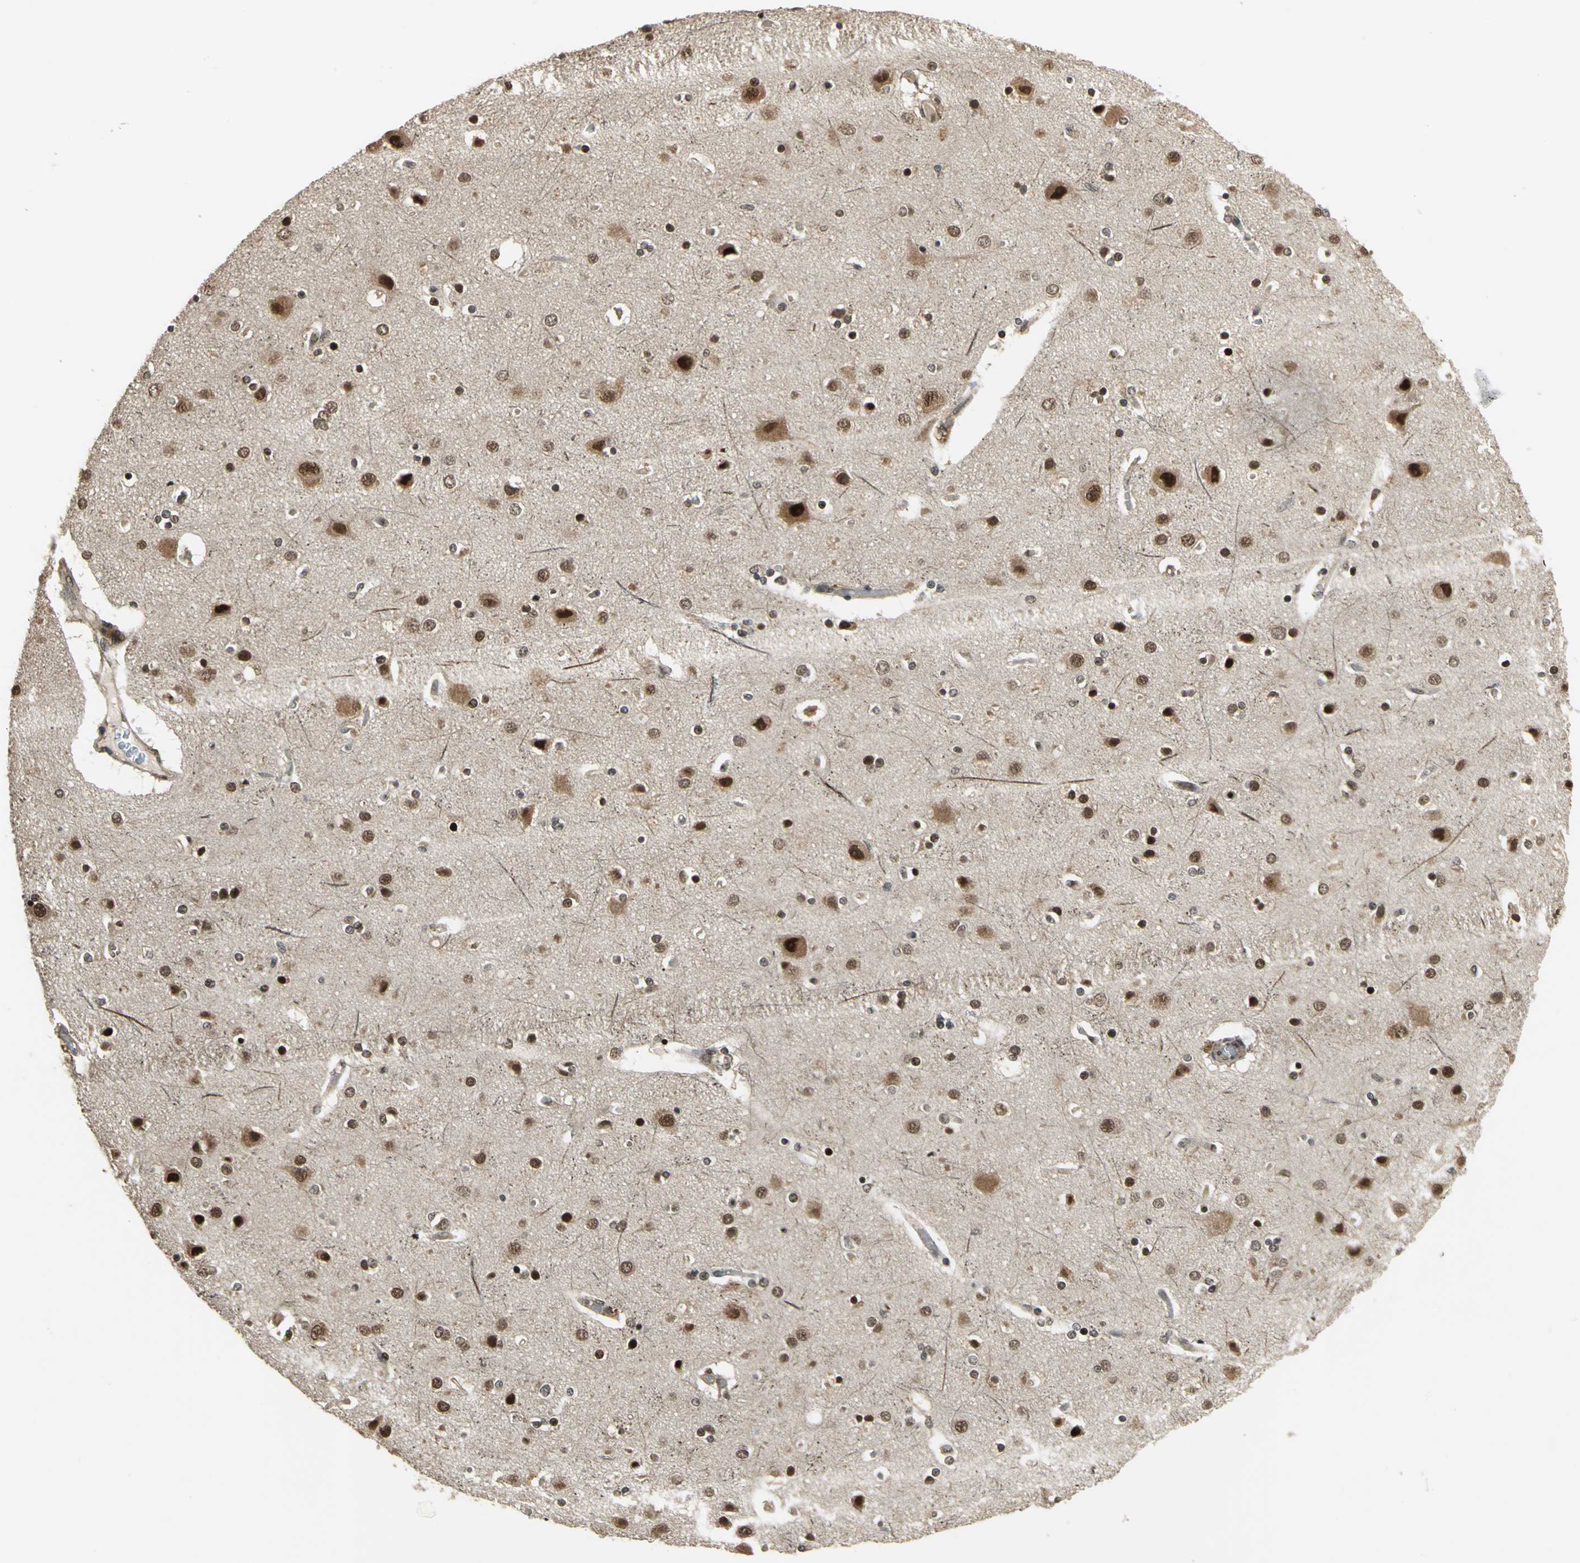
{"staining": {"intensity": "moderate", "quantity": ">75%", "location": "cytoplasmic/membranous,nuclear"}, "tissue": "cerebral cortex", "cell_type": "Endothelial cells", "image_type": "normal", "snomed": [{"axis": "morphology", "description": "Normal tissue, NOS"}, {"axis": "topography", "description": "Cerebral cortex"}], "caption": "Protein expression analysis of benign human cerebral cortex reveals moderate cytoplasmic/membranous,nuclear expression in about >75% of endothelial cells. Immunohistochemistry (ihc) stains the protein of interest in brown and the nuclei are stained blue.", "gene": "PSMC3", "patient": {"sex": "female", "age": 54}}